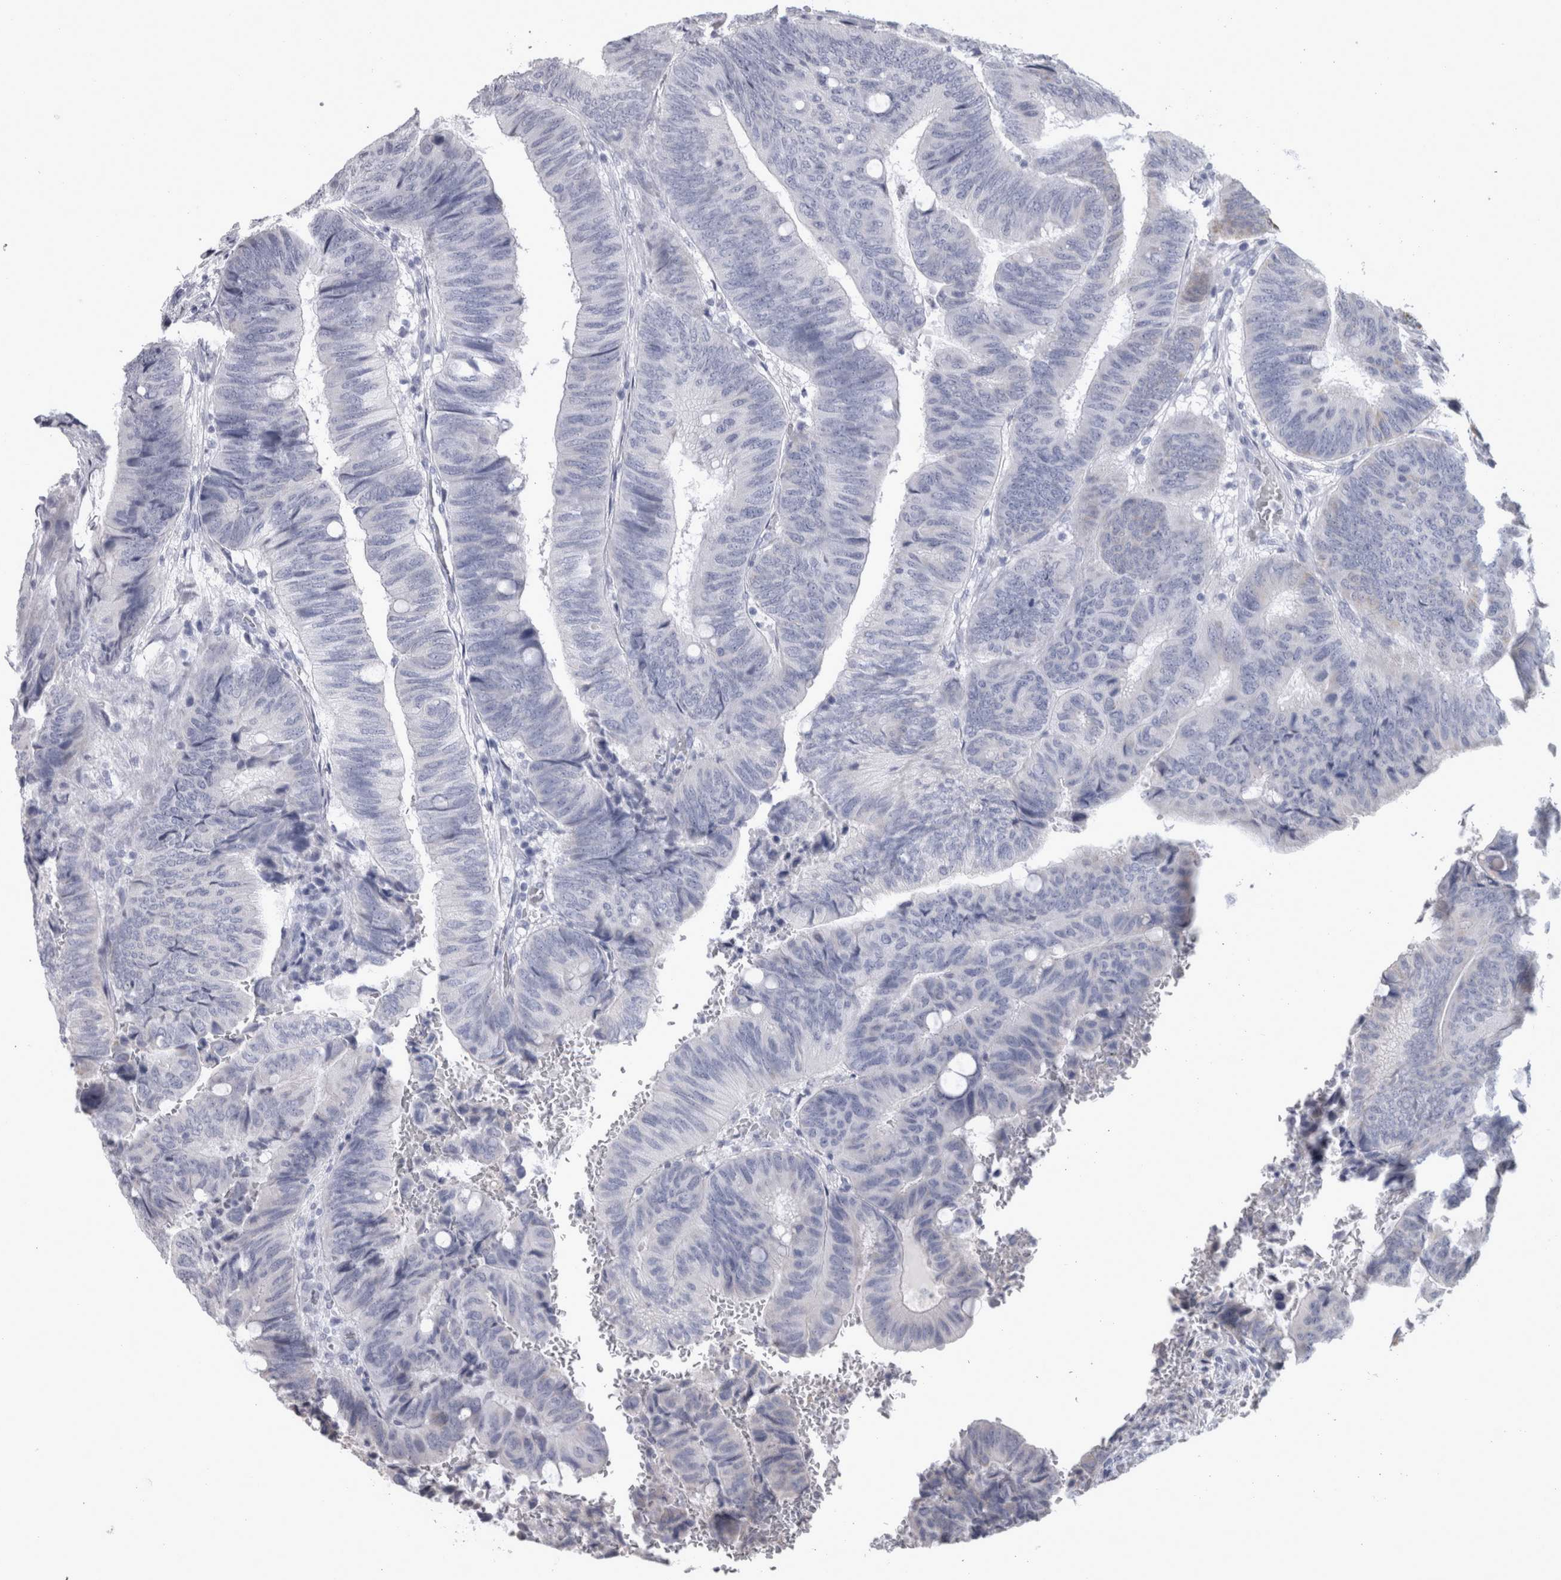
{"staining": {"intensity": "negative", "quantity": "none", "location": "none"}, "tissue": "colorectal cancer", "cell_type": "Tumor cells", "image_type": "cancer", "snomed": [{"axis": "morphology", "description": "Normal tissue, NOS"}, {"axis": "morphology", "description": "Adenocarcinoma, NOS"}, {"axis": "topography", "description": "Rectum"}, {"axis": "topography", "description": "Peripheral nerve tissue"}], "caption": "This is an immunohistochemistry micrograph of colorectal cancer (adenocarcinoma). There is no expression in tumor cells.", "gene": "MSMB", "patient": {"sex": "male", "age": 92}}